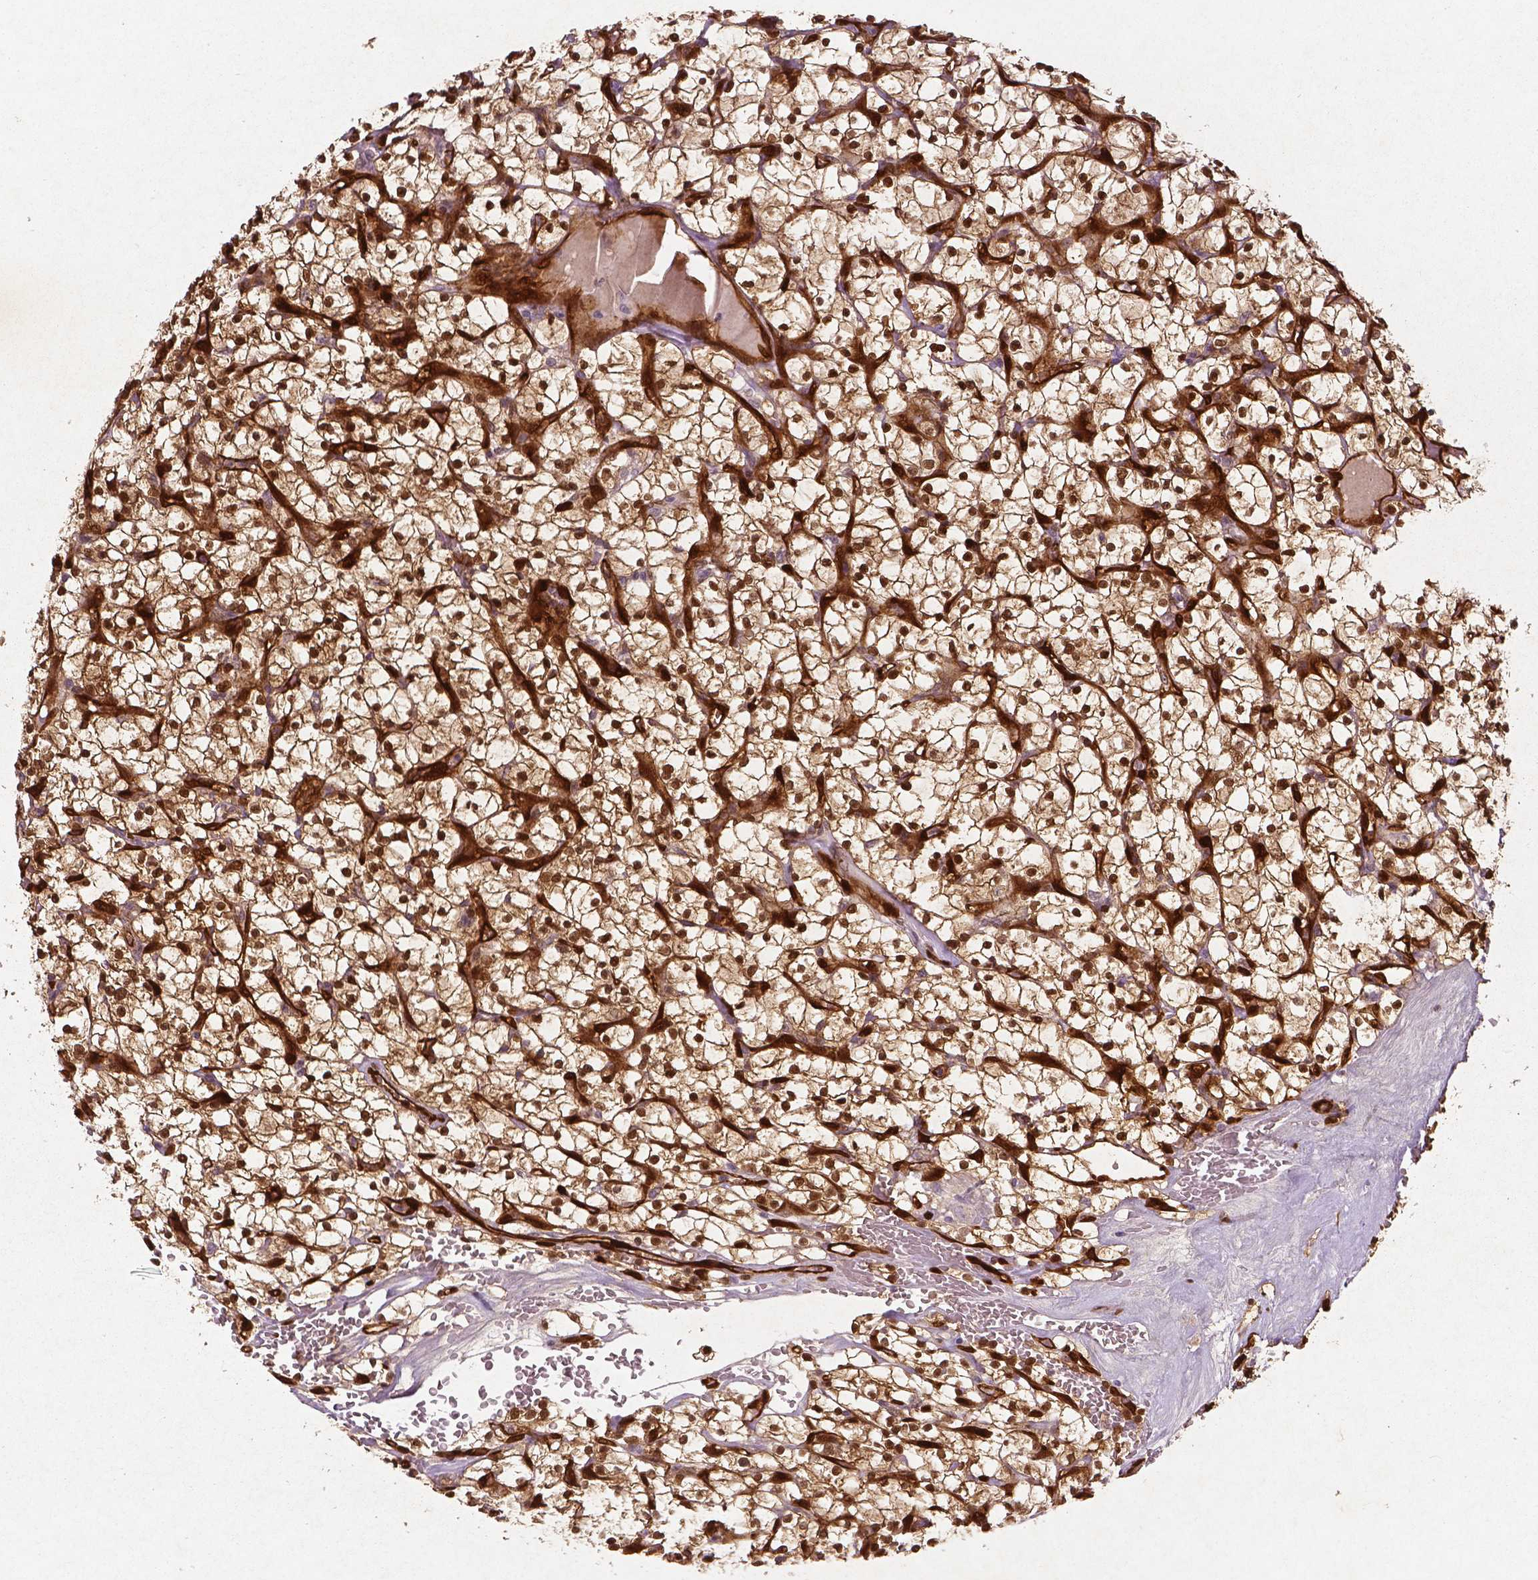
{"staining": {"intensity": "strong", "quantity": ">75%", "location": "cytoplasmic/membranous,nuclear"}, "tissue": "renal cancer", "cell_type": "Tumor cells", "image_type": "cancer", "snomed": [{"axis": "morphology", "description": "Adenocarcinoma, NOS"}, {"axis": "topography", "description": "Kidney"}], "caption": "Tumor cells display strong cytoplasmic/membranous and nuclear positivity in approximately >75% of cells in renal adenocarcinoma. The staining is performed using DAB (3,3'-diaminobenzidine) brown chromogen to label protein expression. The nuclei are counter-stained blue using hematoxylin.", "gene": "WWTR1", "patient": {"sex": "female", "age": 64}}